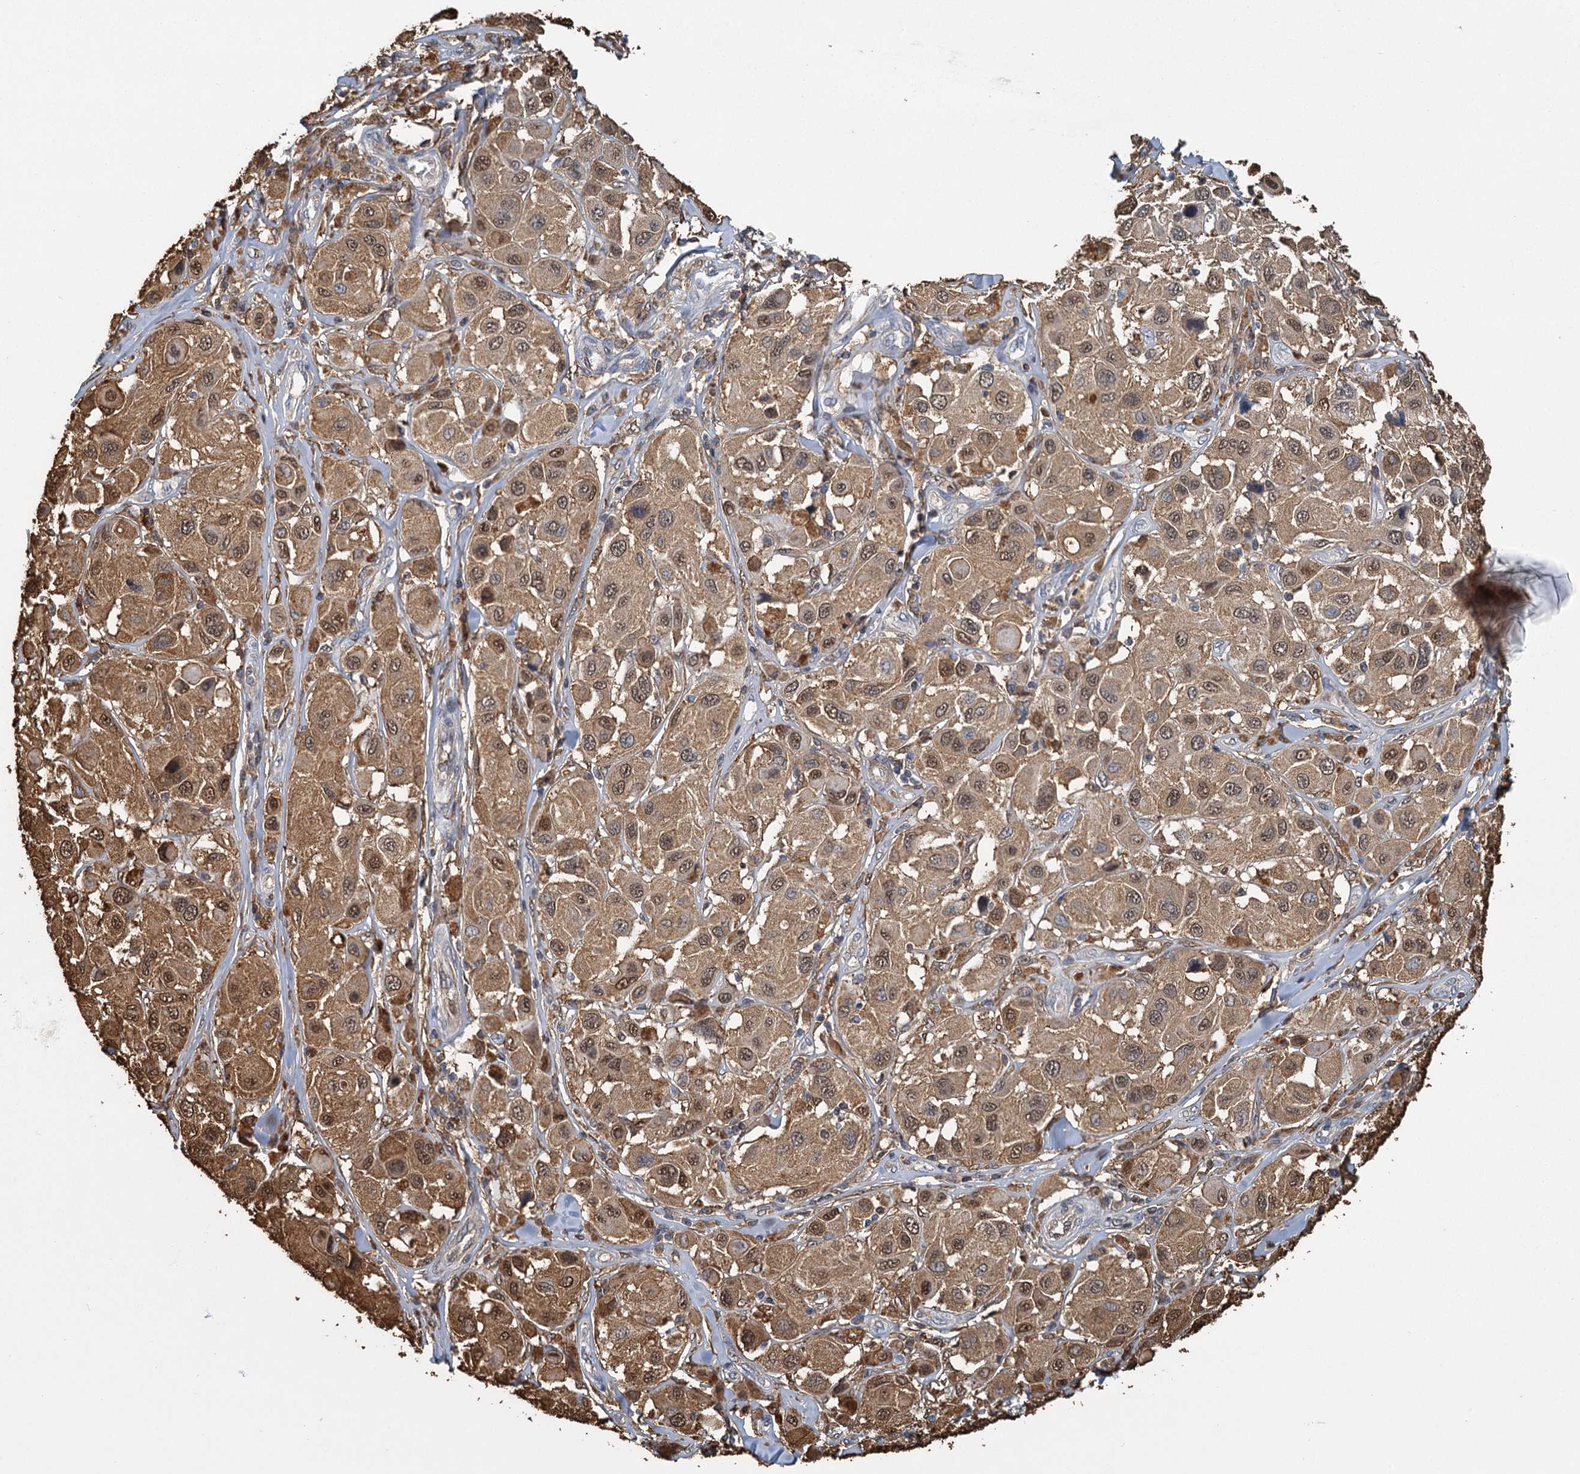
{"staining": {"intensity": "moderate", "quantity": ">75%", "location": "cytoplasmic/membranous,nuclear"}, "tissue": "melanoma", "cell_type": "Tumor cells", "image_type": "cancer", "snomed": [{"axis": "morphology", "description": "Malignant melanoma, Metastatic site"}, {"axis": "topography", "description": "Skin"}], "caption": "Immunohistochemistry (IHC) (DAB (3,3'-diaminobenzidine)) staining of malignant melanoma (metastatic site) exhibits moderate cytoplasmic/membranous and nuclear protein expression in approximately >75% of tumor cells.", "gene": "S100A6", "patient": {"sex": "male", "age": 41}}